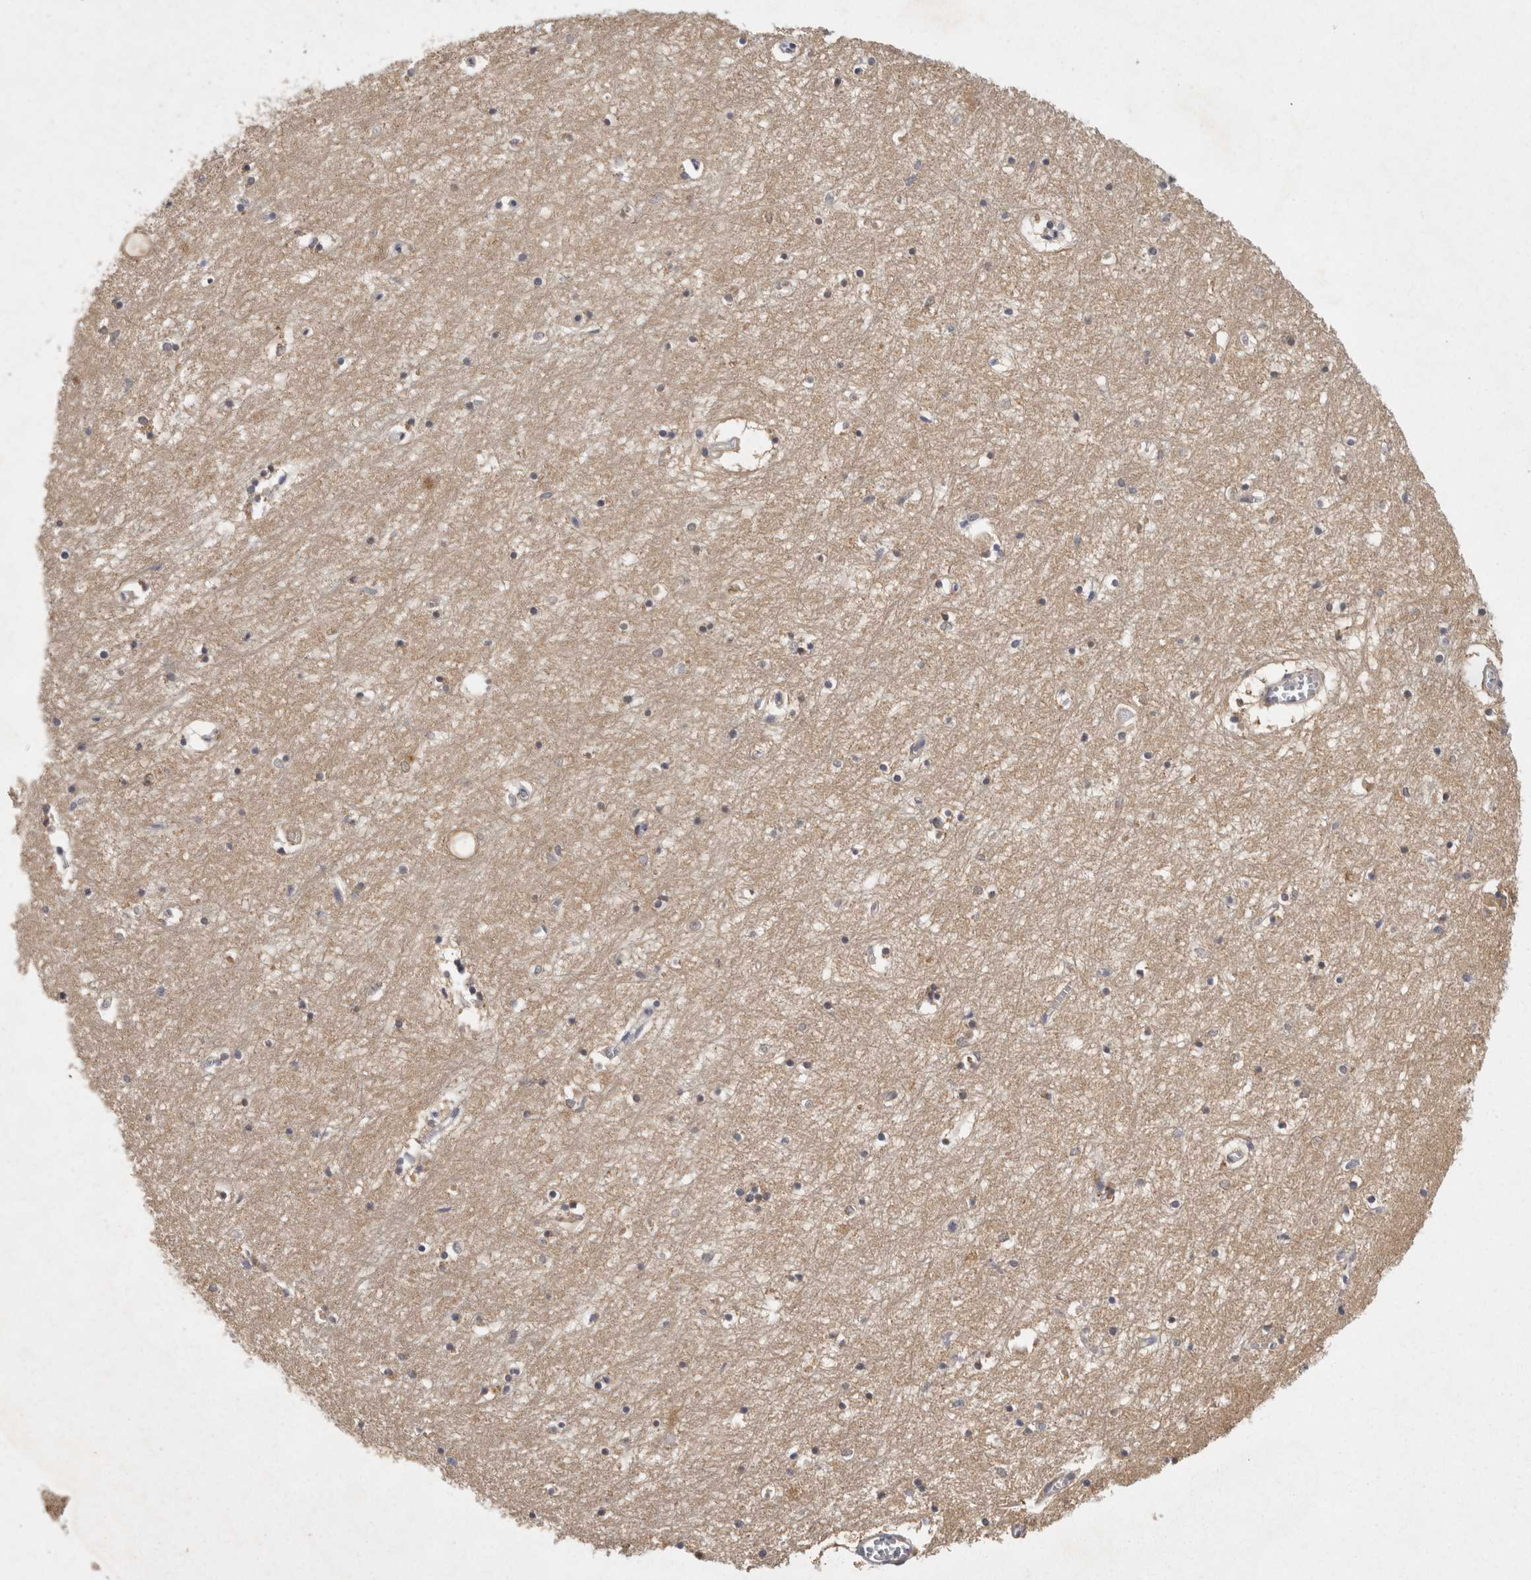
{"staining": {"intensity": "weak", "quantity": "25%-75%", "location": "cytoplasmic/membranous"}, "tissue": "hippocampus", "cell_type": "Glial cells", "image_type": "normal", "snomed": [{"axis": "morphology", "description": "Normal tissue, NOS"}, {"axis": "topography", "description": "Hippocampus"}], "caption": "High-power microscopy captured an IHC image of normal hippocampus, revealing weak cytoplasmic/membranous positivity in approximately 25%-75% of glial cells.", "gene": "ACAT2", "patient": {"sex": "male", "age": 70}}